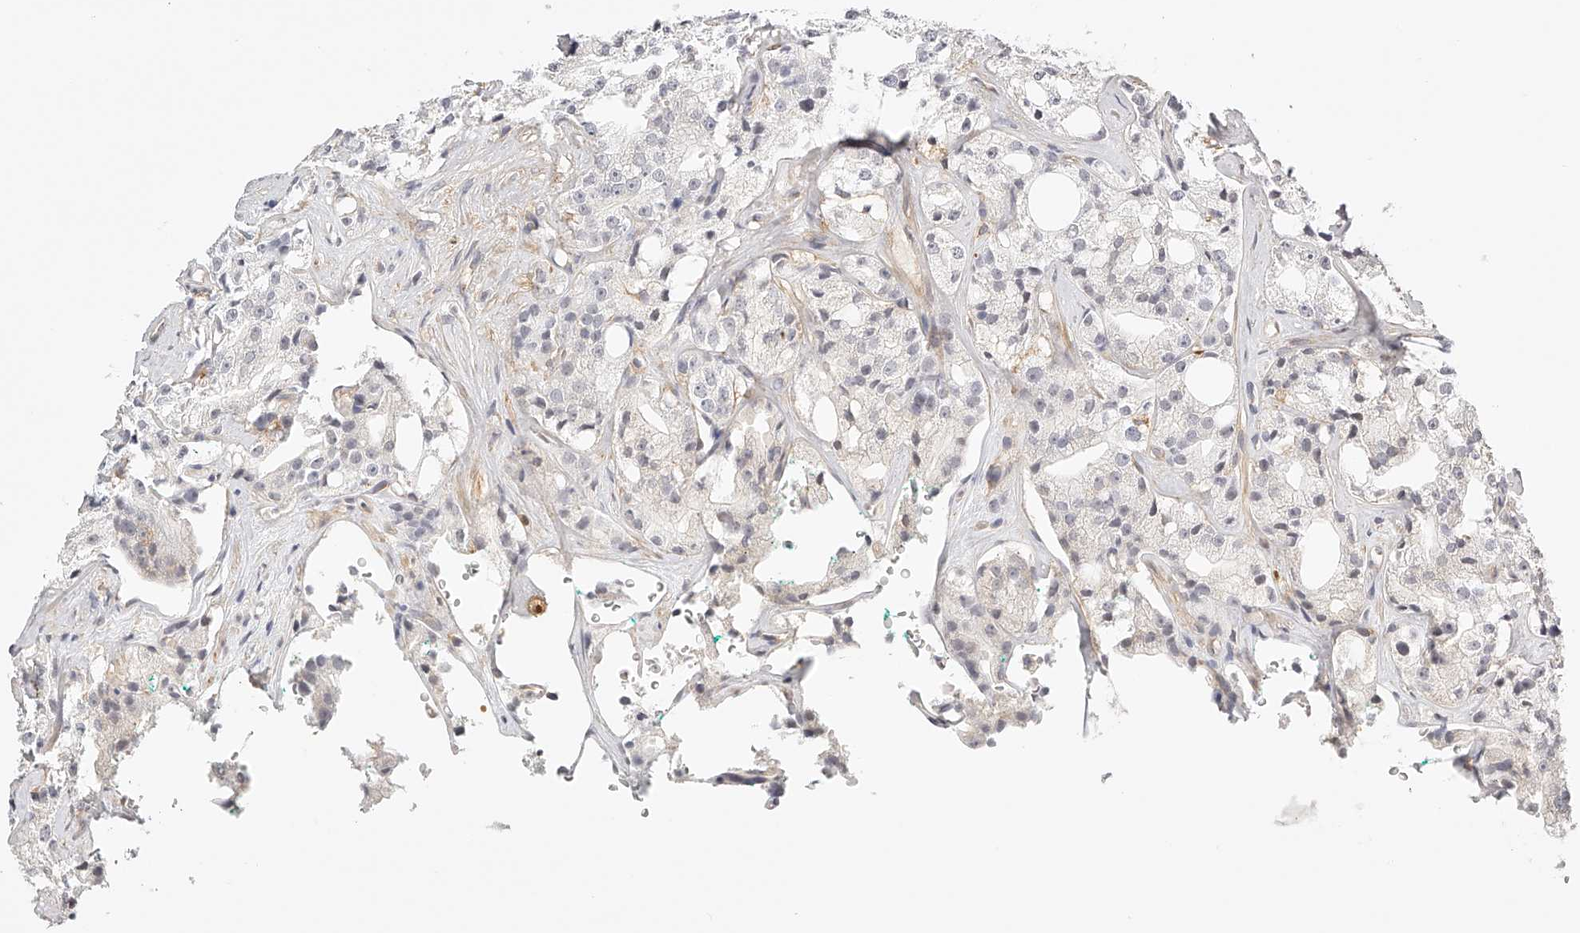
{"staining": {"intensity": "negative", "quantity": "none", "location": "none"}, "tissue": "prostate cancer", "cell_type": "Tumor cells", "image_type": "cancer", "snomed": [{"axis": "morphology", "description": "Adenocarcinoma, High grade"}, {"axis": "topography", "description": "Prostate"}], "caption": "The IHC photomicrograph has no significant expression in tumor cells of prostate cancer (high-grade adenocarcinoma) tissue.", "gene": "SYNC", "patient": {"sex": "male", "age": 64}}